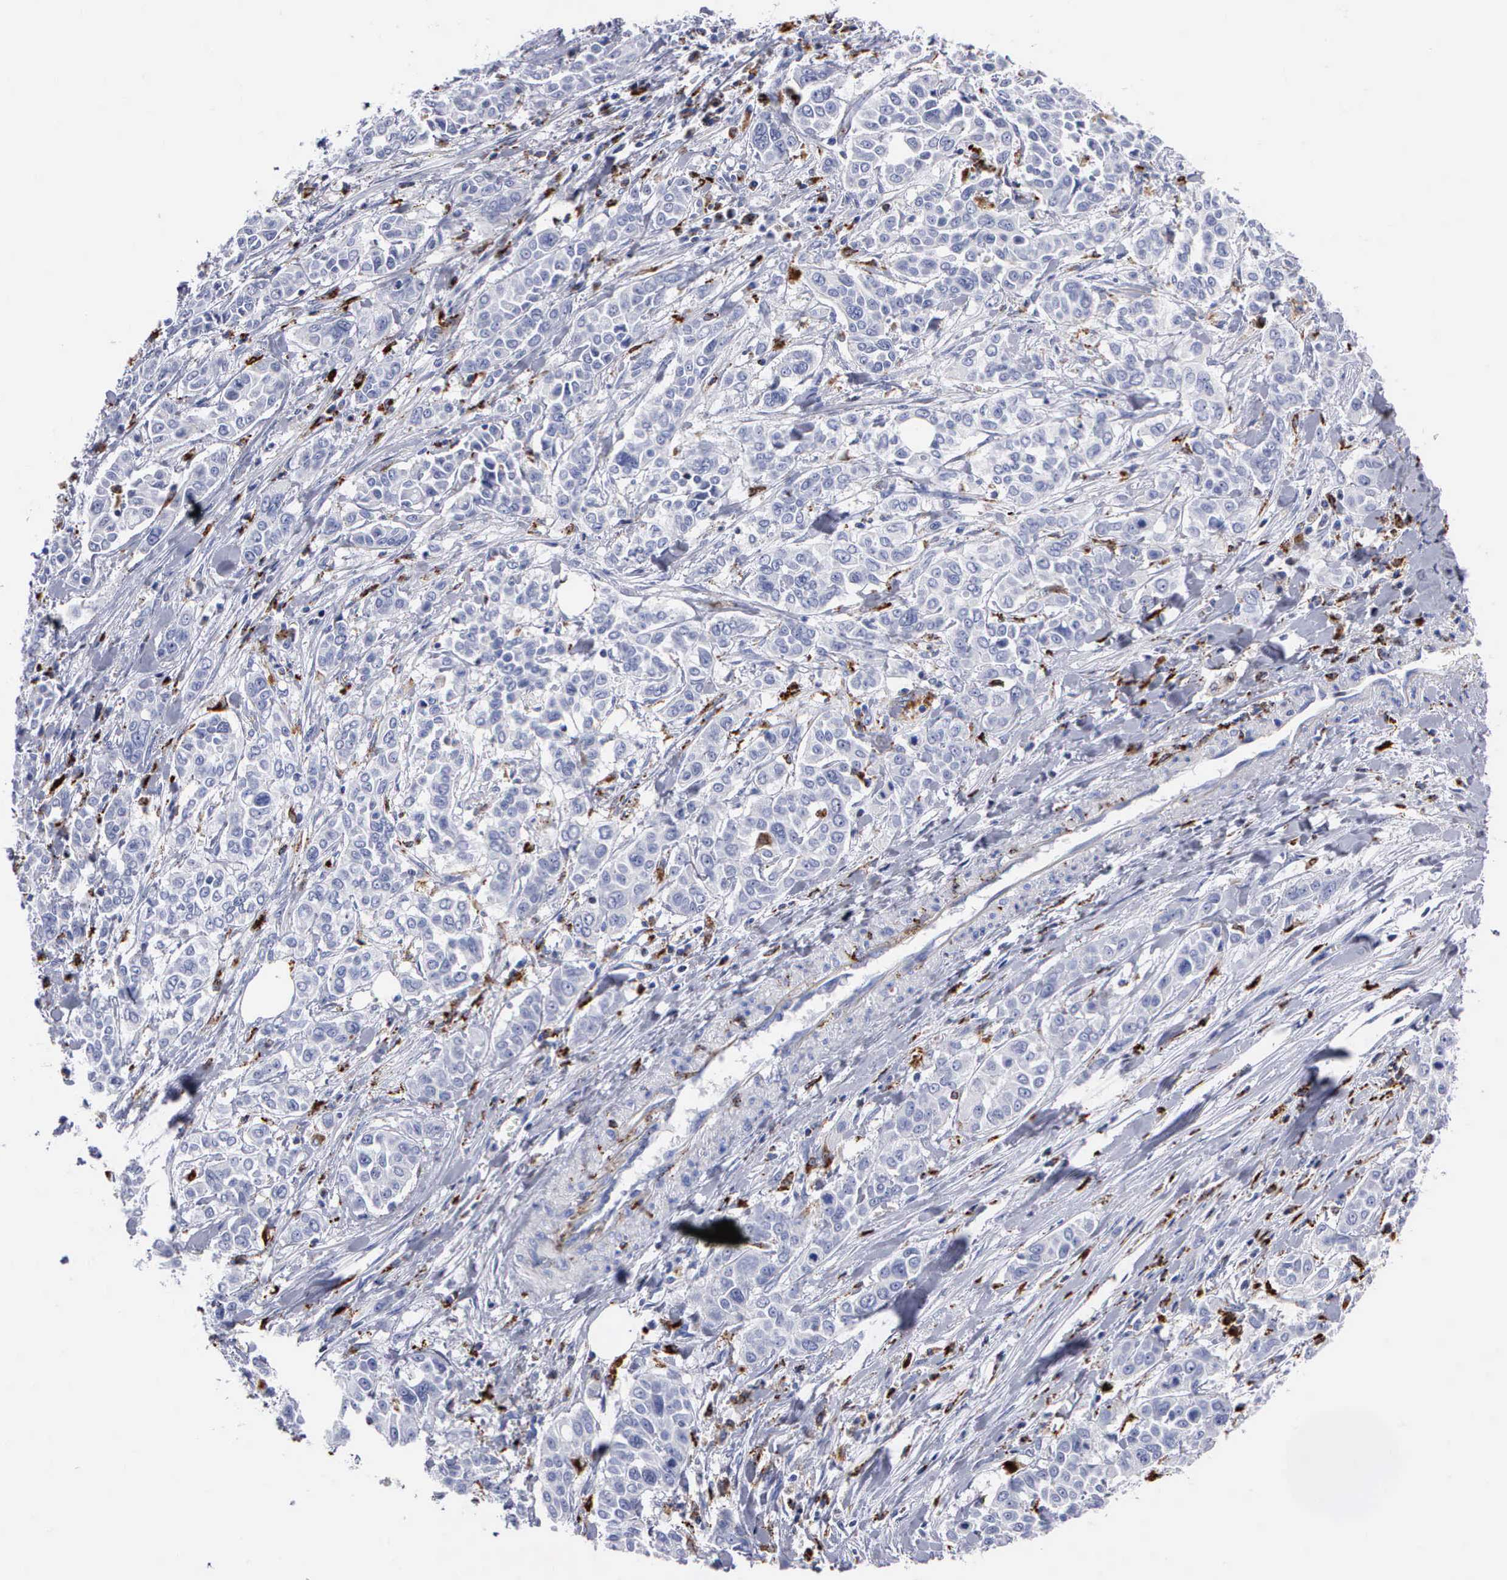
{"staining": {"intensity": "moderate", "quantity": "<25%", "location": "cytoplasmic/membranous"}, "tissue": "pancreatic cancer", "cell_type": "Tumor cells", "image_type": "cancer", "snomed": [{"axis": "morphology", "description": "Adenocarcinoma, NOS"}, {"axis": "topography", "description": "Pancreas"}], "caption": "Immunohistochemistry (IHC) histopathology image of neoplastic tissue: human adenocarcinoma (pancreatic) stained using immunohistochemistry exhibits low levels of moderate protein expression localized specifically in the cytoplasmic/membranous of tumor cells, appearing as a cytoplasmic/membranous brown color.", "gene": "CTSH", "patient": {"sex": "female", "age": 52}}